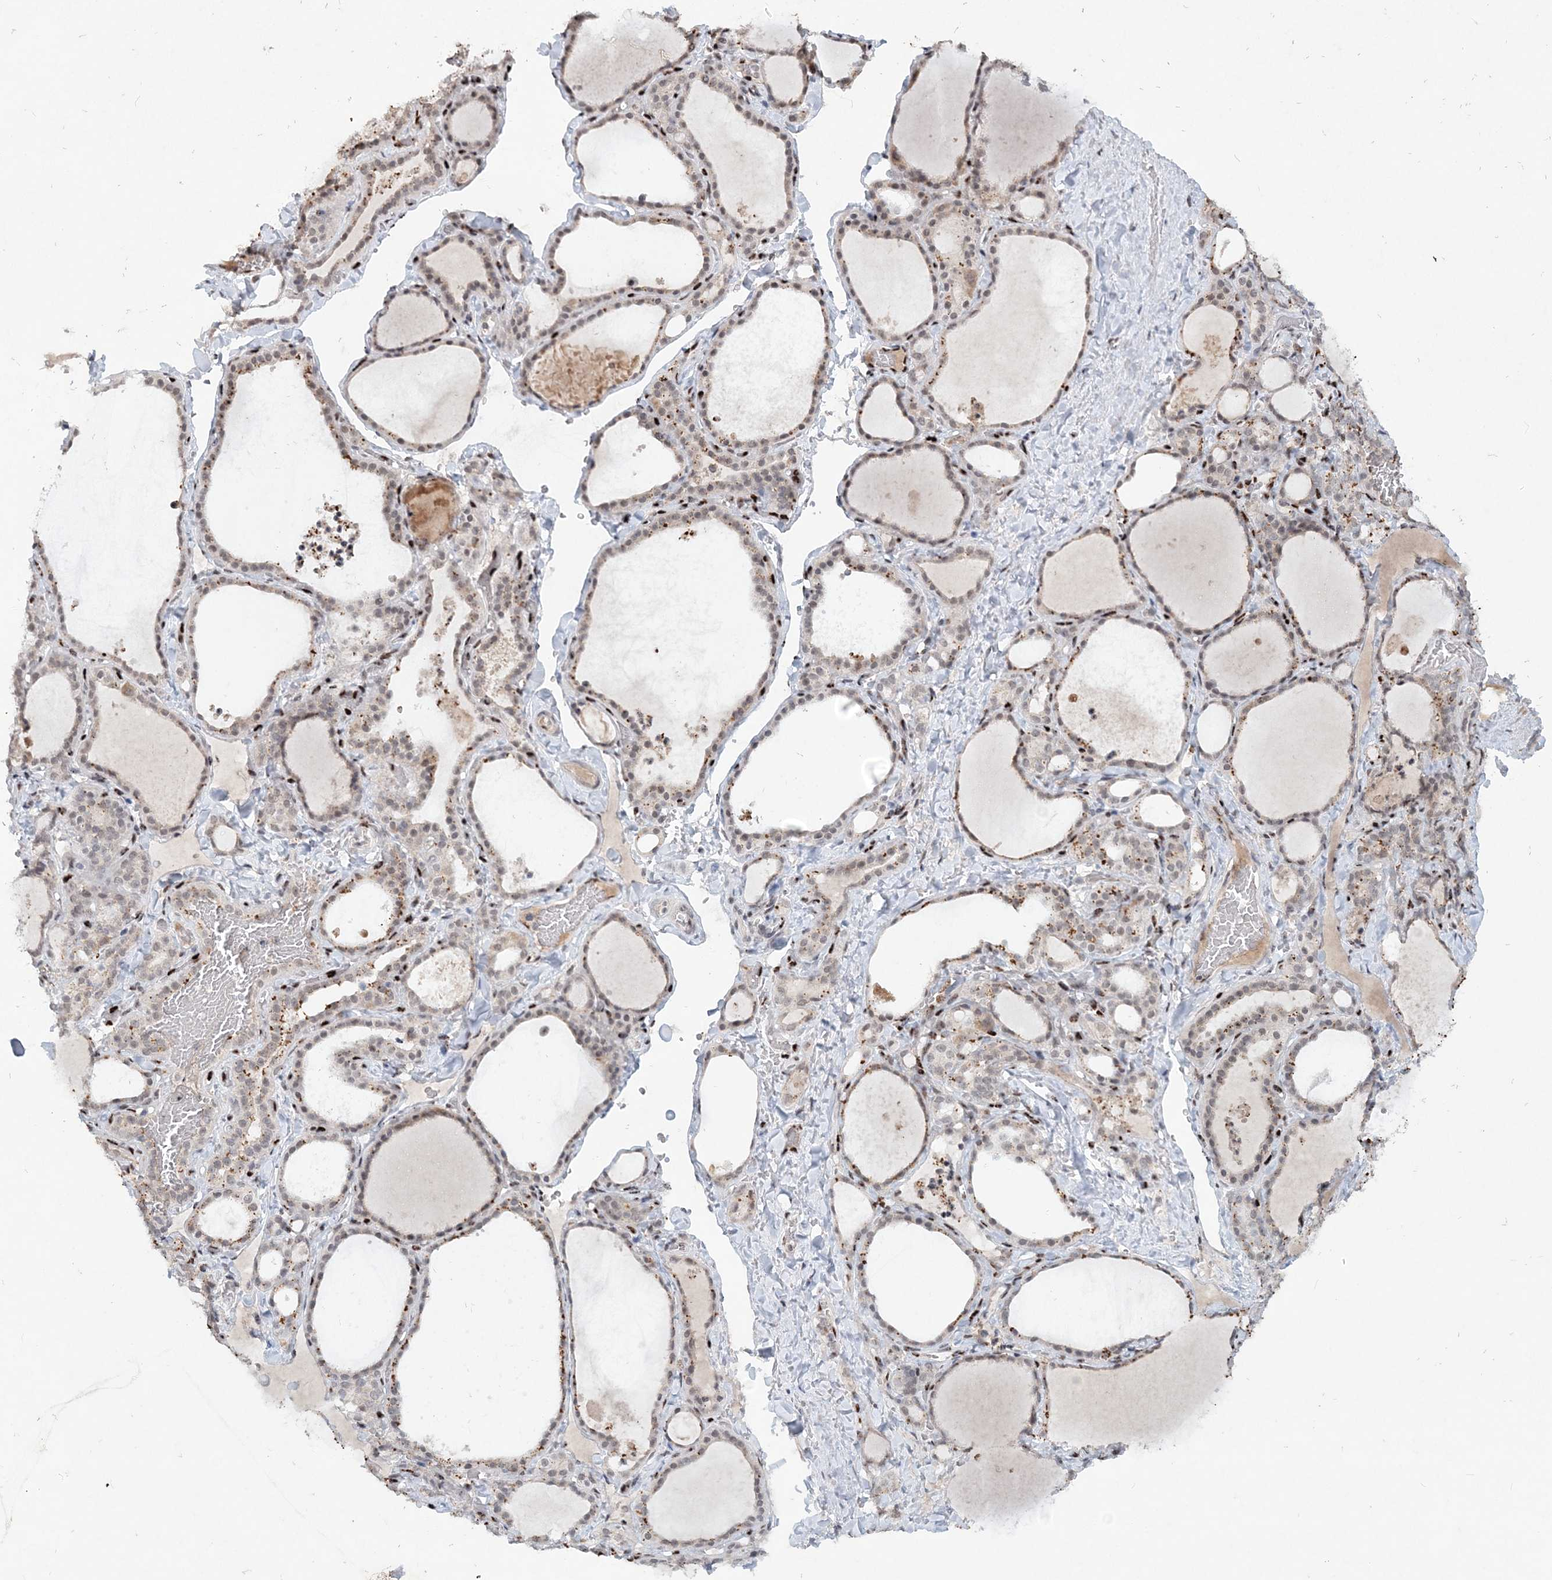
{"staining": {"intensity": "weak", "quantity": "25%-75%", "location": "cytoplasmic/membranous,nuclear"}, "tissue": "thyroid gland", "cell_type": "Glandular cells", "image_type": "normal", "snomed": [{"axis": "morphology", "description": "Normal tissue, NOS"}, {"axis": "topography", "description": "Thyroid gland"}], "caption": "Protein staining reveals weak cytoplasmic/membranous,nuclear positivity in approximately 25%-75% of glandular cells in normal thyroid gland.", "gene": "GIN1", "patient": {"sex": "female", "age": 22}}